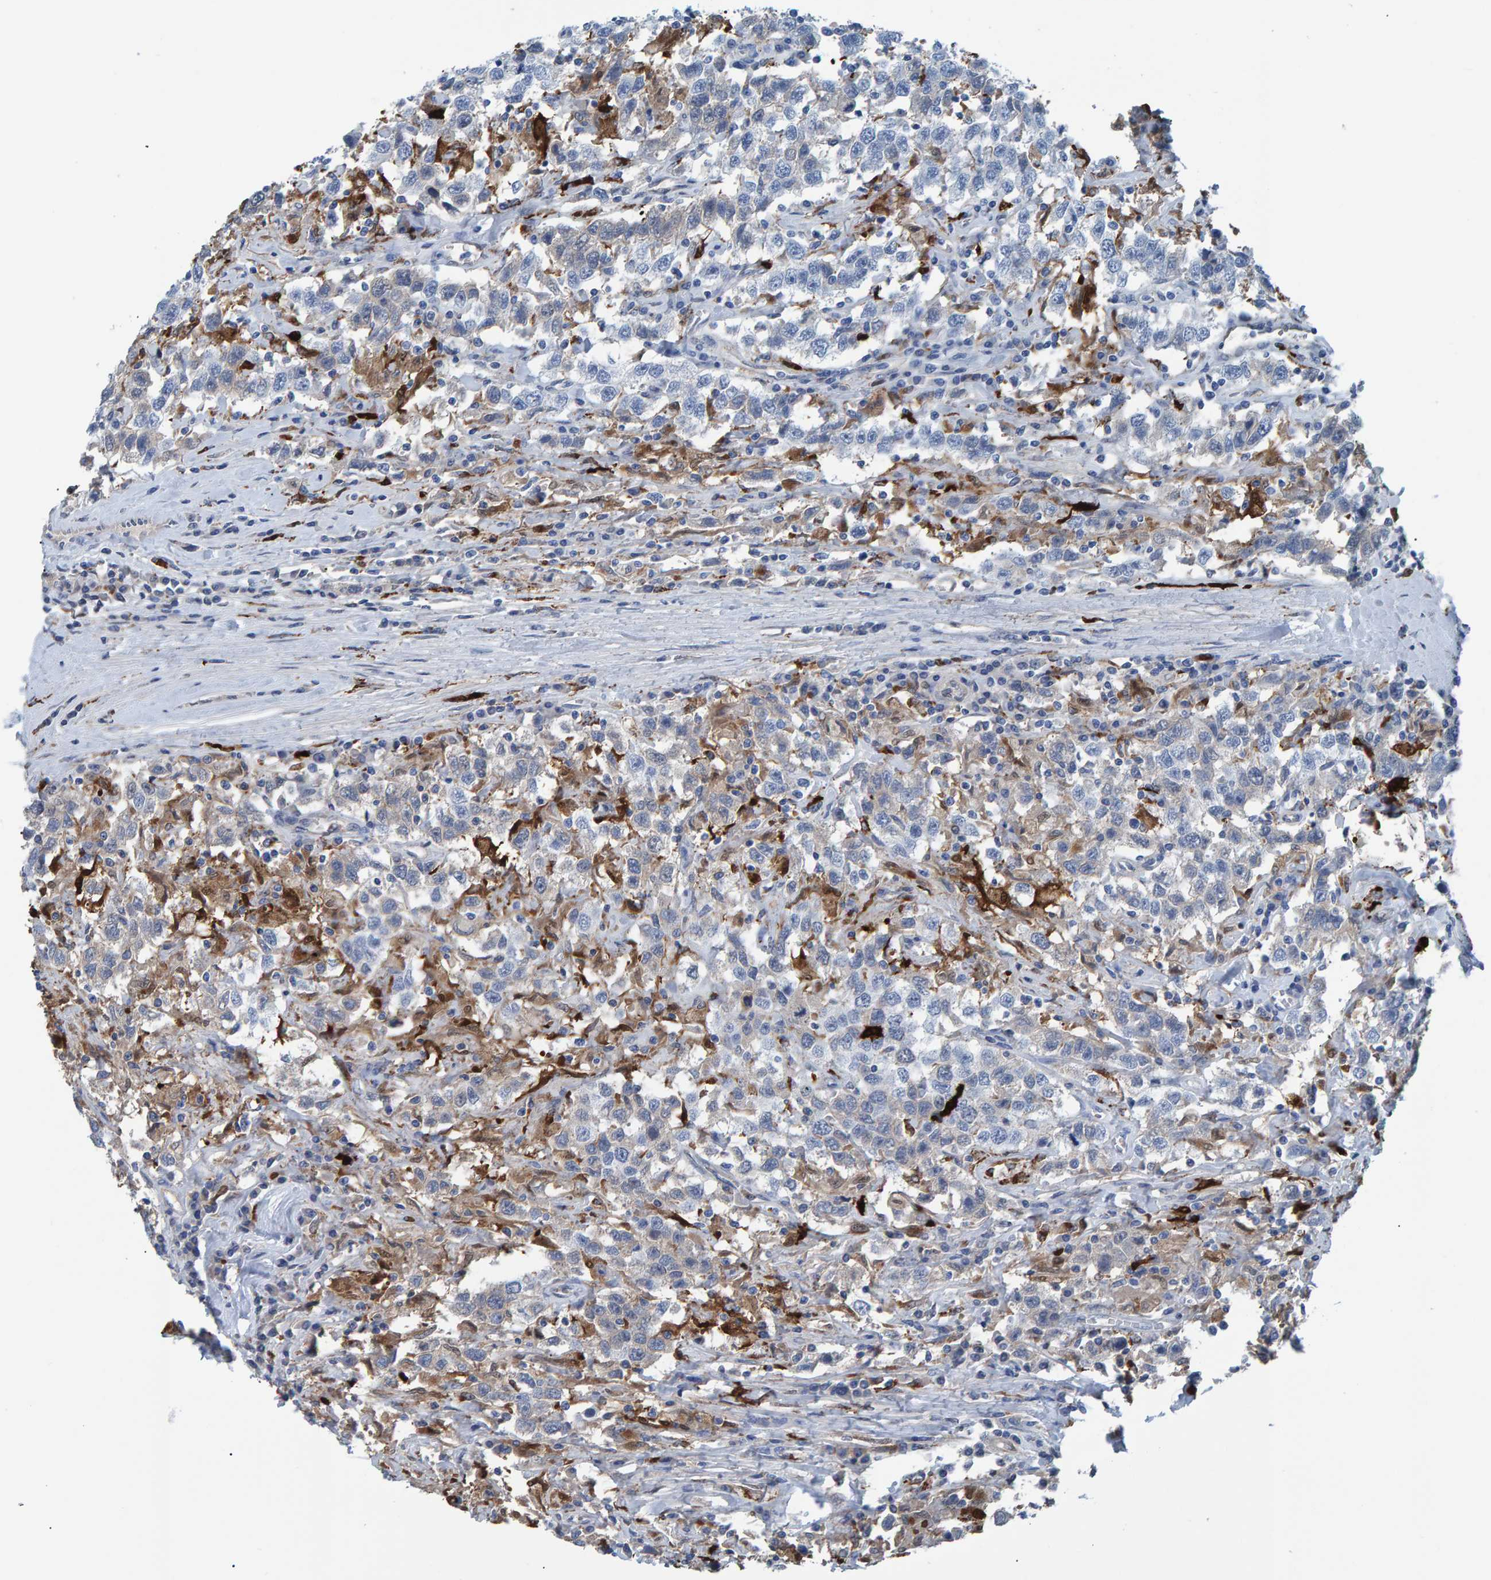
{"staining": {"intensity": "negative", "quantity": "none", "location": "none"}, "tissue": "testis cancer", "cell_type": "Tumor cells", "image_type": "cancer", "snomed": [{"axis": "morphology", "description": "Seminoma, NOS"}, {"axis": "topography", "description": "Testis"}], "caption": "Immunohistochemical staining of human seminoma (testis) displays no significant positivity in tumor cells.", "gene": "IDO1", "patient": {"sex": "male", "age": 41}}